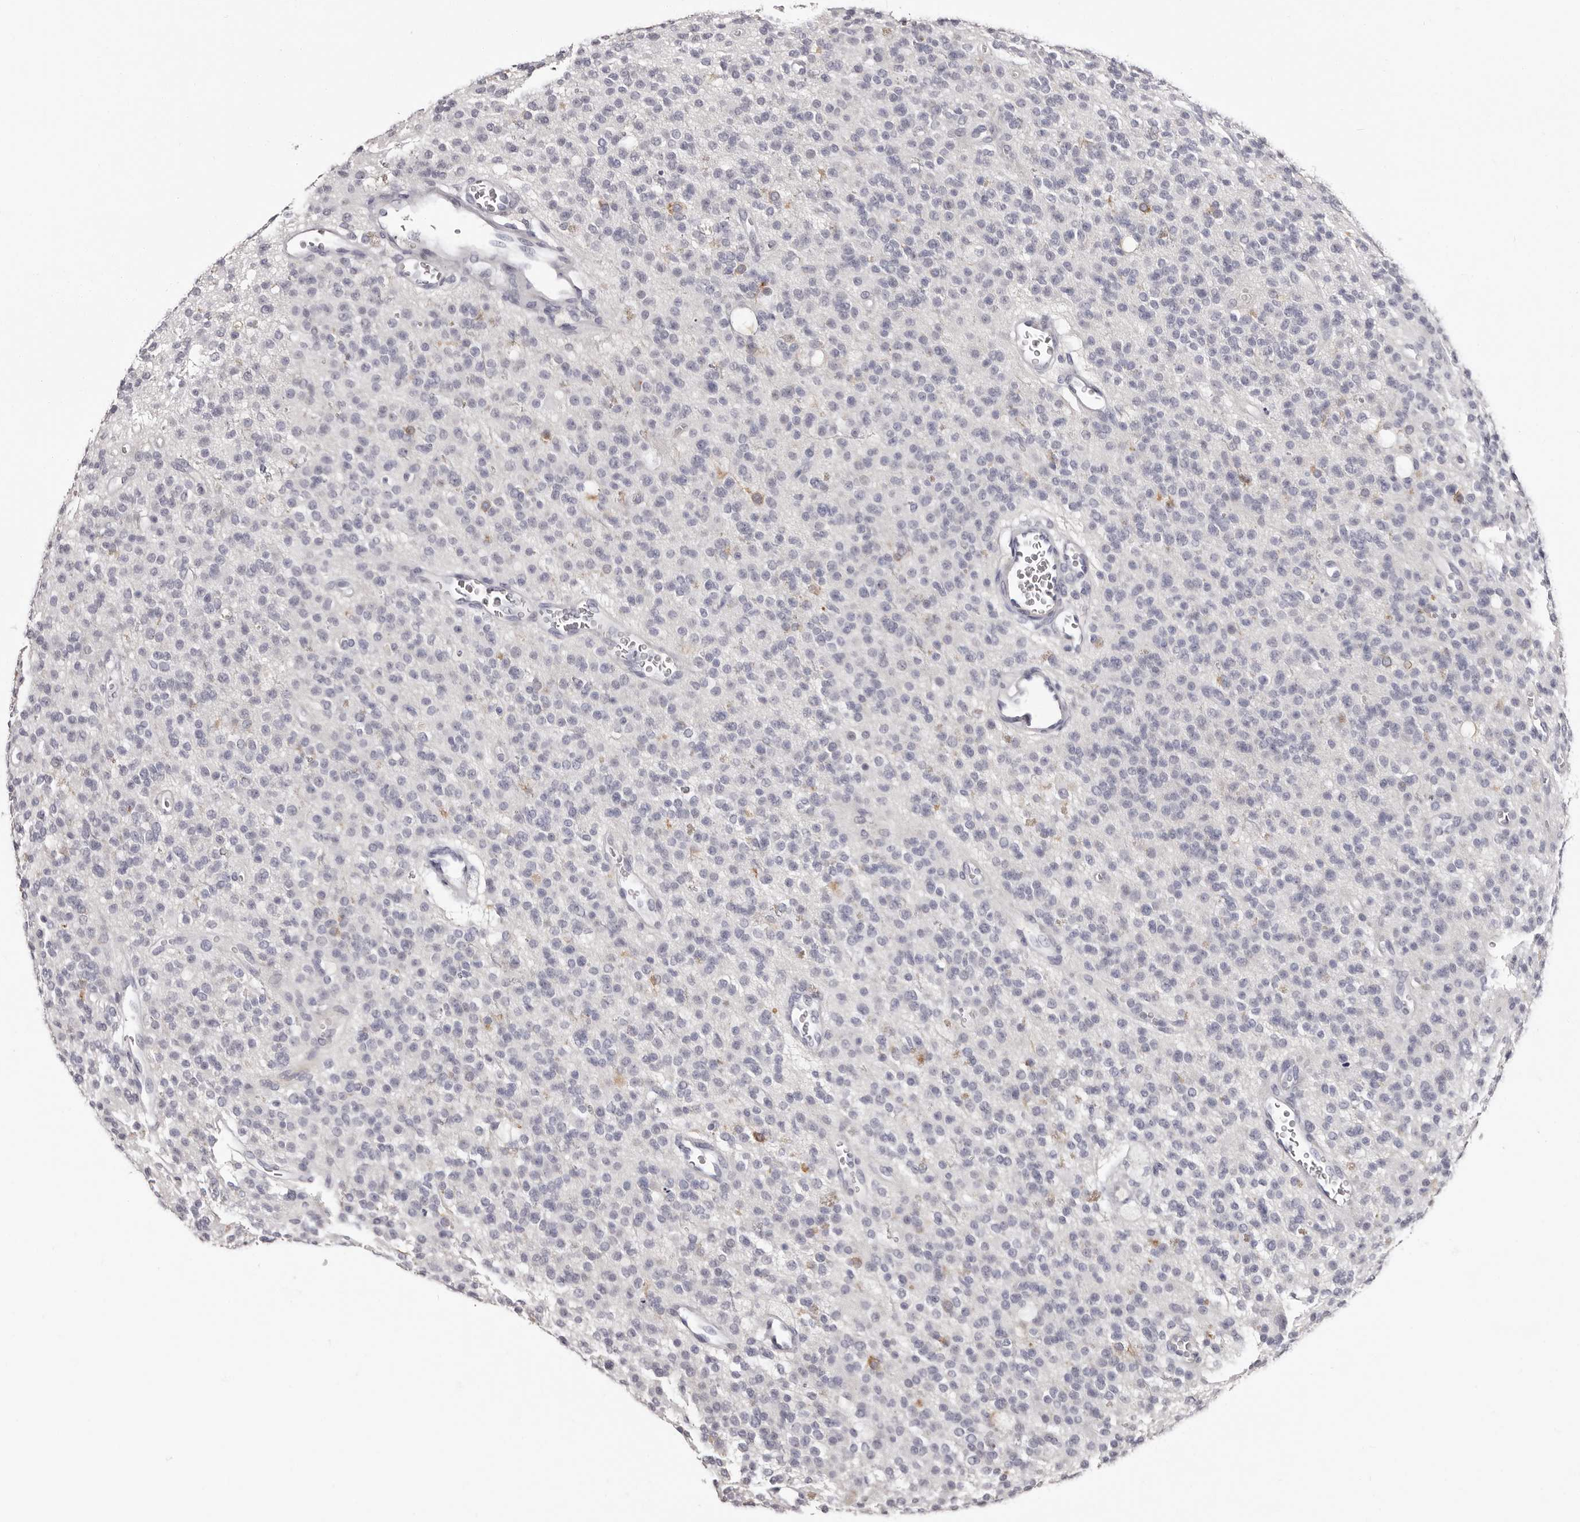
{"staining": {"intensity": "negative", "quantity": "none", "location": "none"}, "tissue": "glioma", "cell_type": "Tumor cells", "image_type": "cancer", "snomed": [{"axis": "morphology", "description": "Glioma, malignant, High grade"}, {"axis": "topography", "description": "Brain"}], "caption": "The micrograph shows no significant expression in tumor cells of malignant glioma (high-grade).", "gene": "TBC1D22B", "patient": {"sex": "male", "age": 34}}